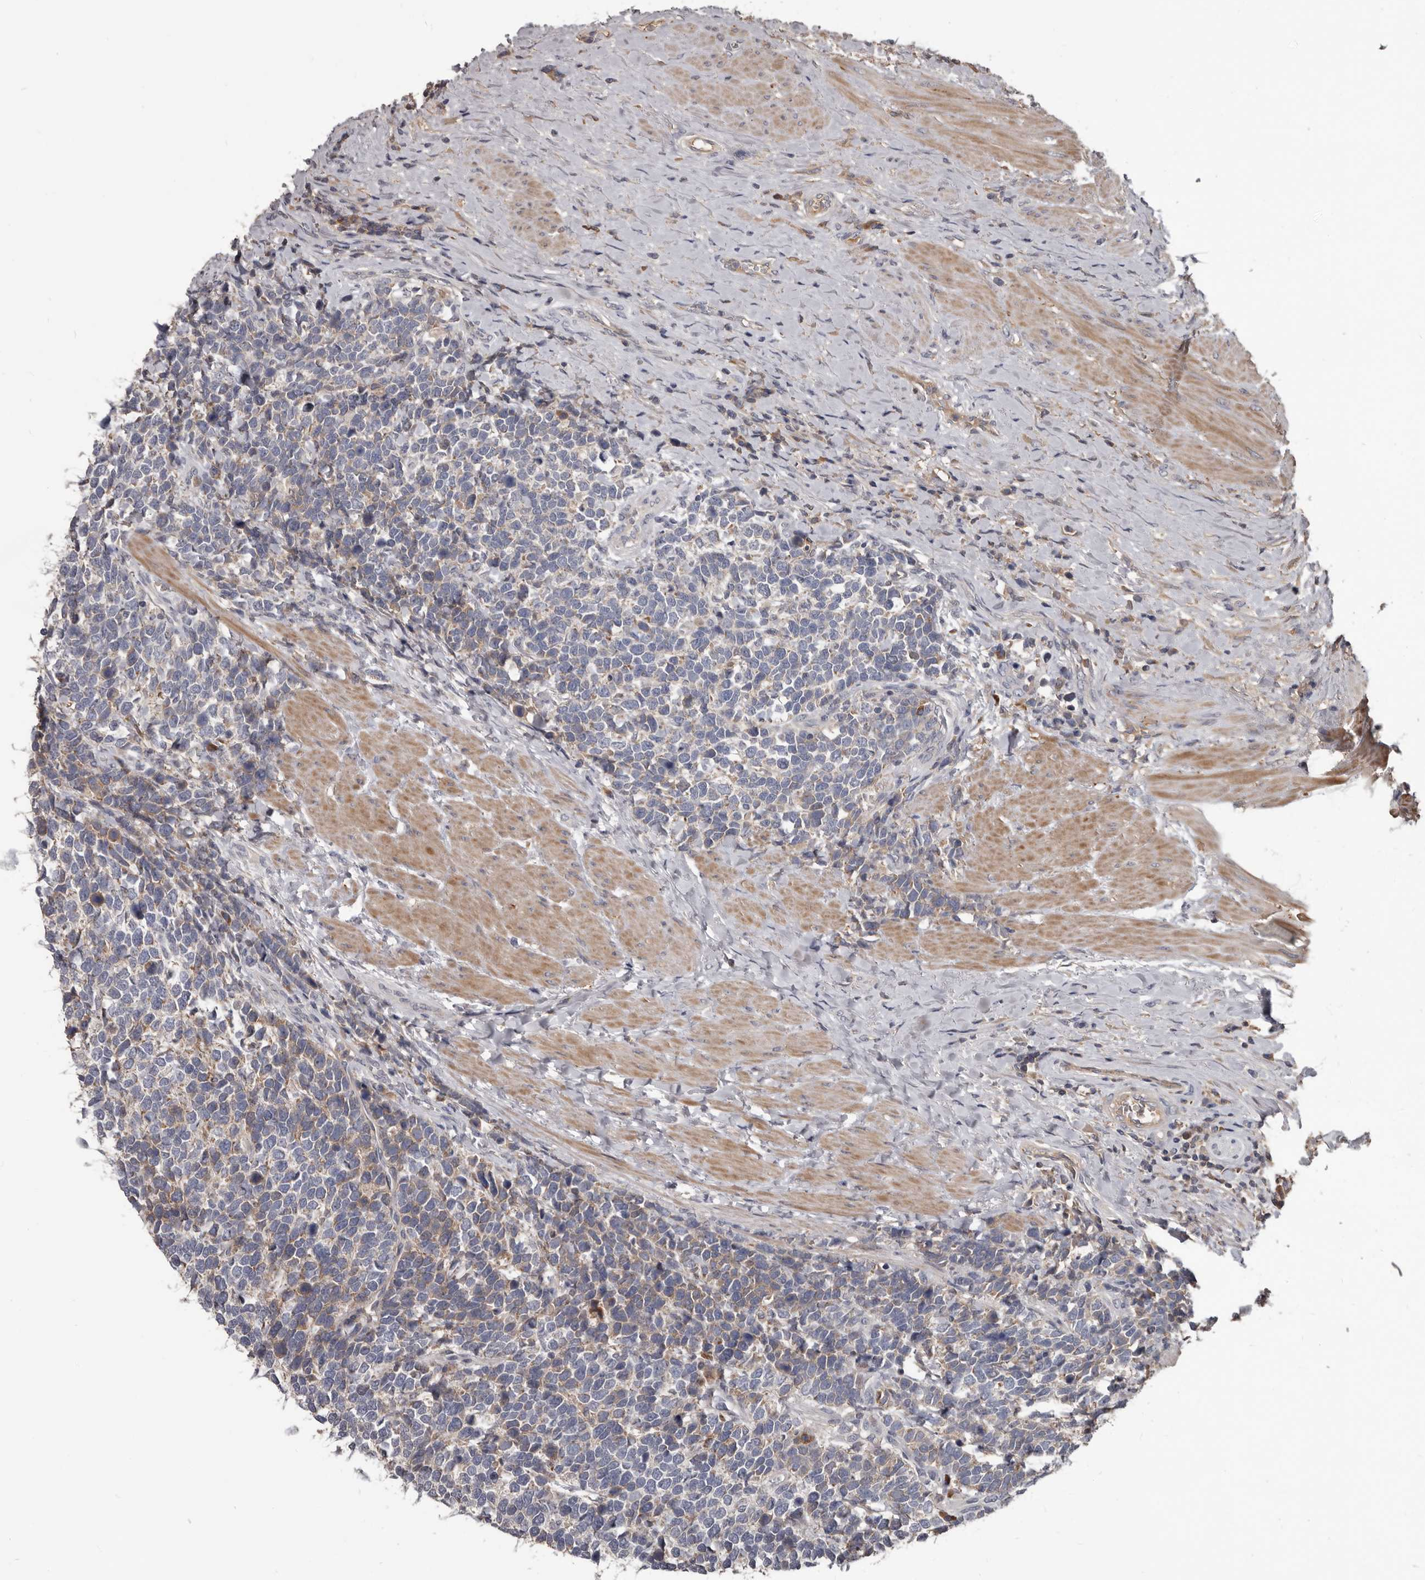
{"staining": {"intensity": "weak", "quantity": "<25%", "location": "cytoplasmic/membranous"}, "tissue": "urothelial cancer", "cell_type": "Tumor cells", "image_type": "cancer", "snomed": [{"axis": "morphology", "description": "Urothelial carcinoma, High grade"}, {"axis": "topography", "description": "Urinary bladder"}], "caption": "This is an IHC histopathology image of urothelial carcinoma (high-grade). There is no positivity in tumor cells.", "gene": "ALDH5A1", "patient": {"sex": "female", "age": 82}}